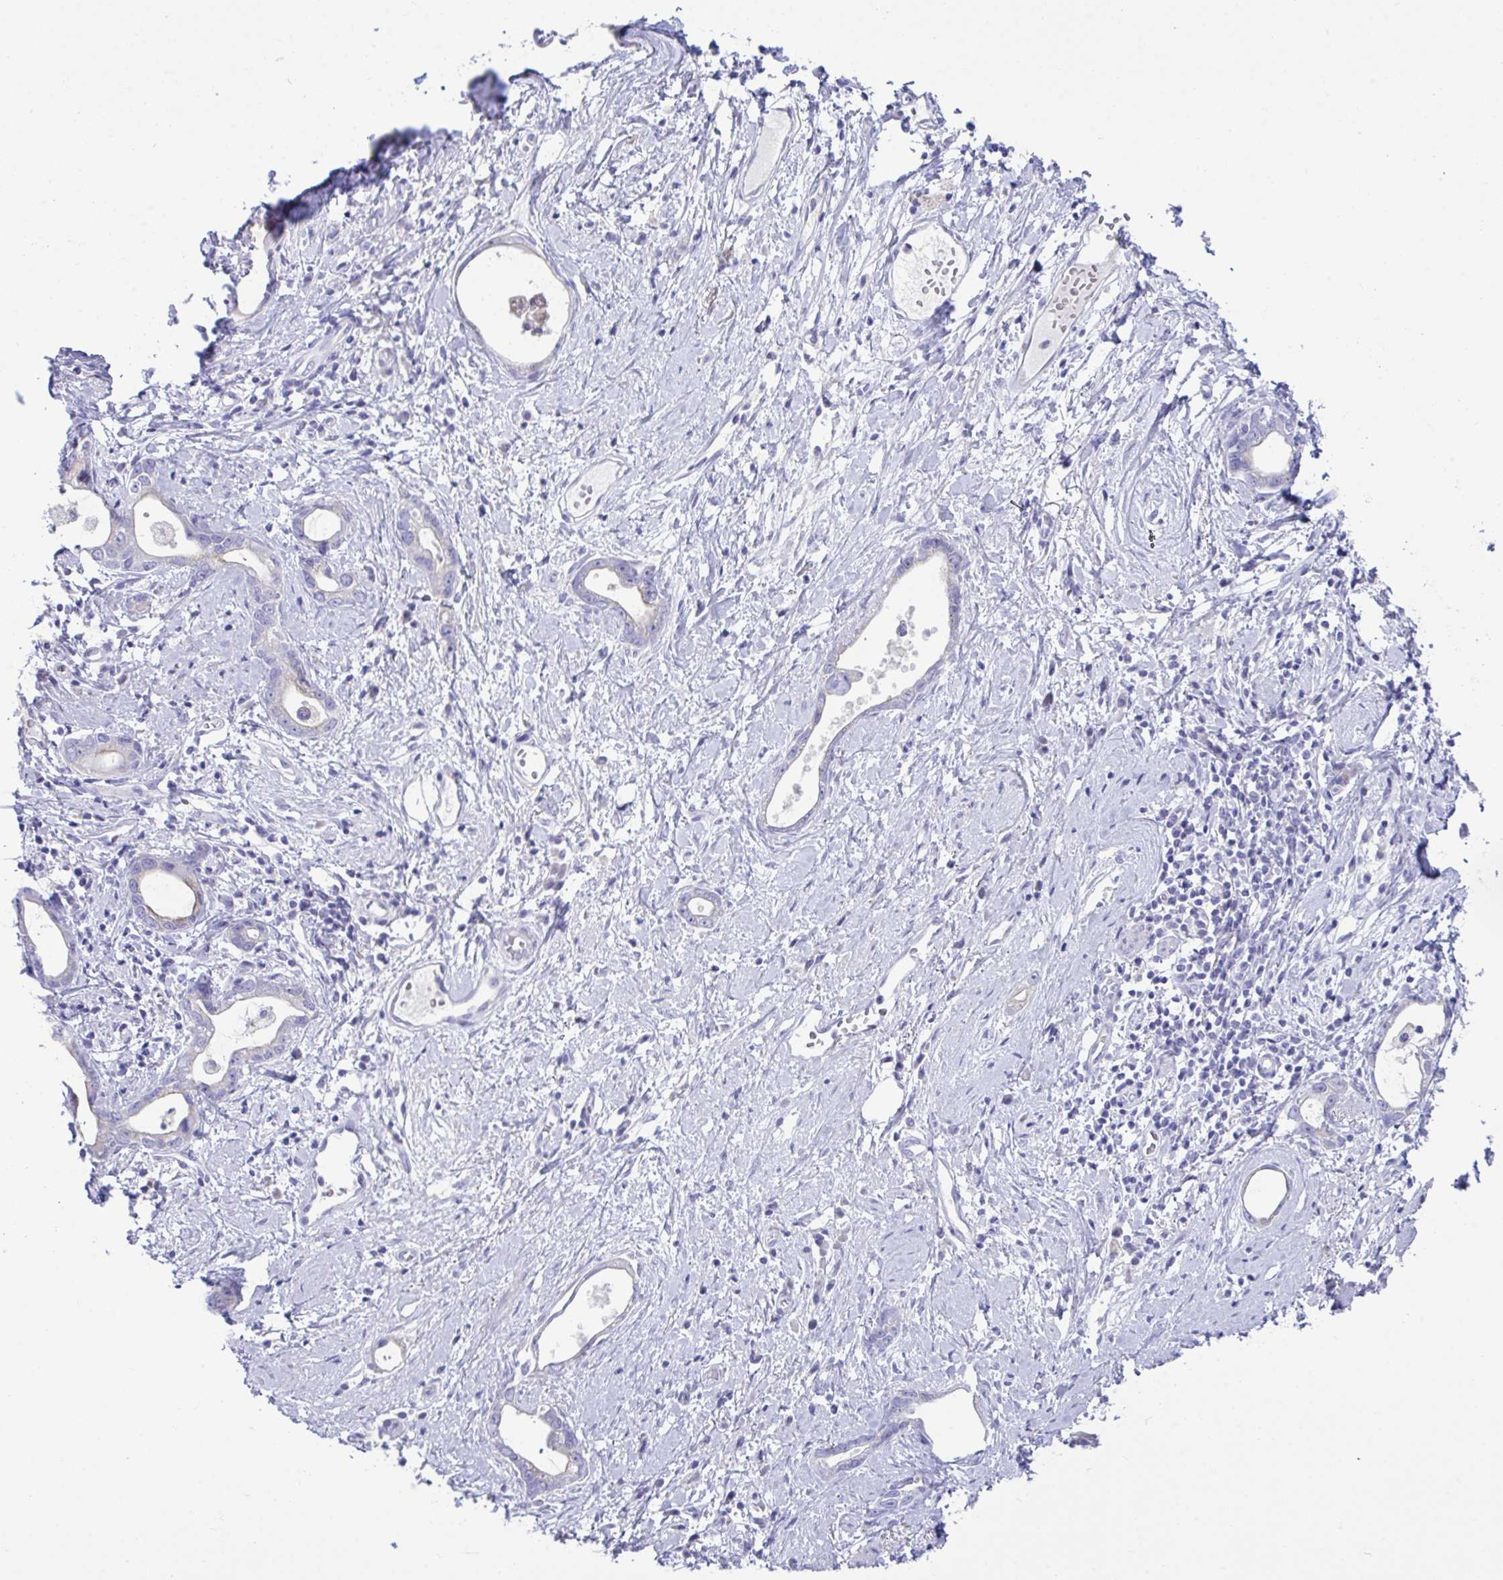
{"staining": {"intensity": "negative", "quantity": "none", "location": "none"}, "tissue": "stomach cancer", "cell_type": "Tumor cells", "image_type": "cancer", "snomed": [{"axis": "morphology", "description": "Adenocarcinoma, NOS"}, {"axis": "topography", "description": "Stomach"}], "caption": "This image is of adenocarcinoma (stomach) stained with immunohistochemistry (IHC) to label a protein in brown with the nuclei are counter-stained blue. There is no staining in tumor cells.", "gene": "PLEKHH1", "patient": {"sex": "male", "age": 55}}